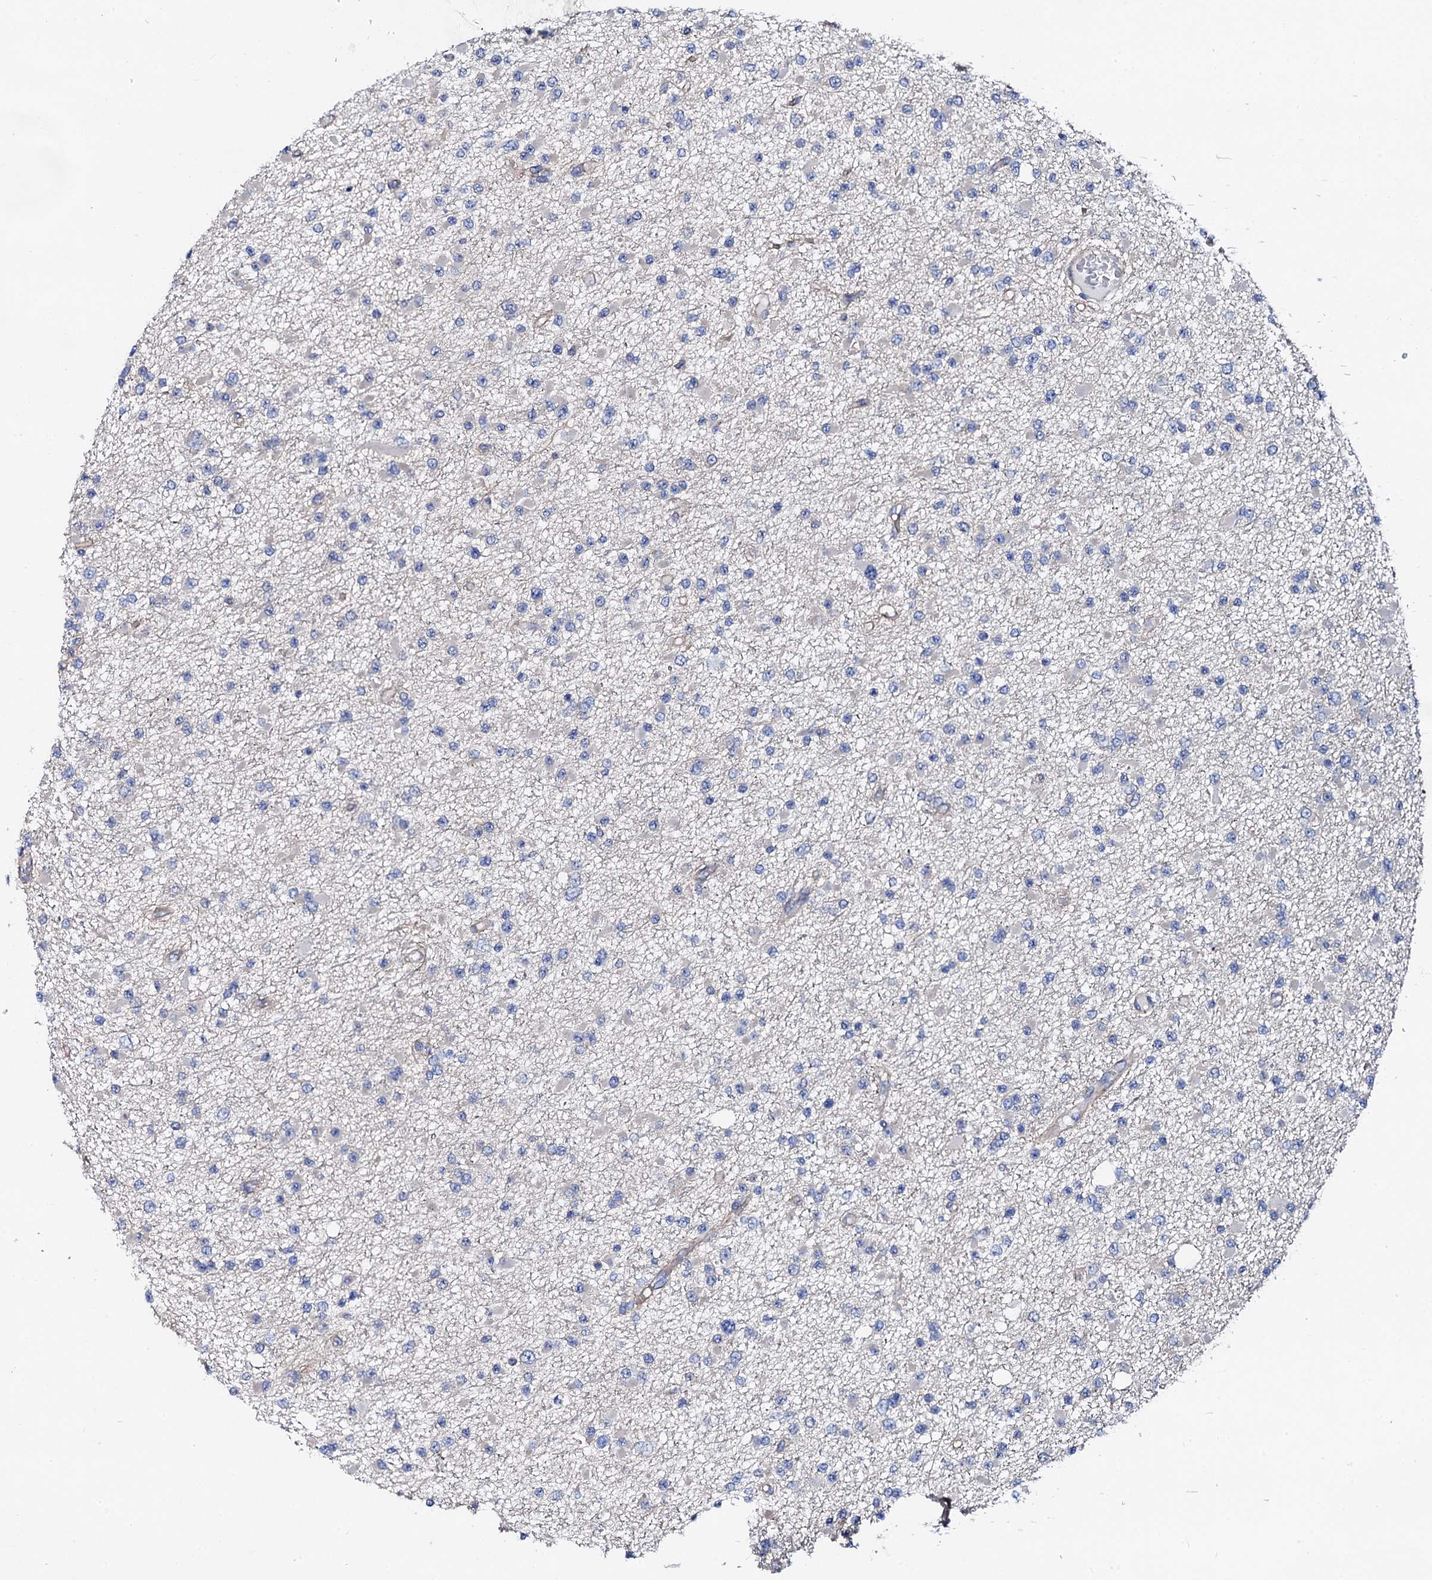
{"staining": {"intensity": "negative", "quantity": "none", "location": "none"}, "tissue": "glioma", "cell_type": "Tumor cells", "image_type": "cancer", "snomed": [{"axis": "morphology", "description": "Glioma, malignant, Low grade"}, {"axis": "topography", "description": "Brain"}], "caption": "This is an IHC photomicrograph of human glioma. There is no positivity in tumor cells.", "gene": "TRDN", "patient": {"sex": "female", "age": 22}}